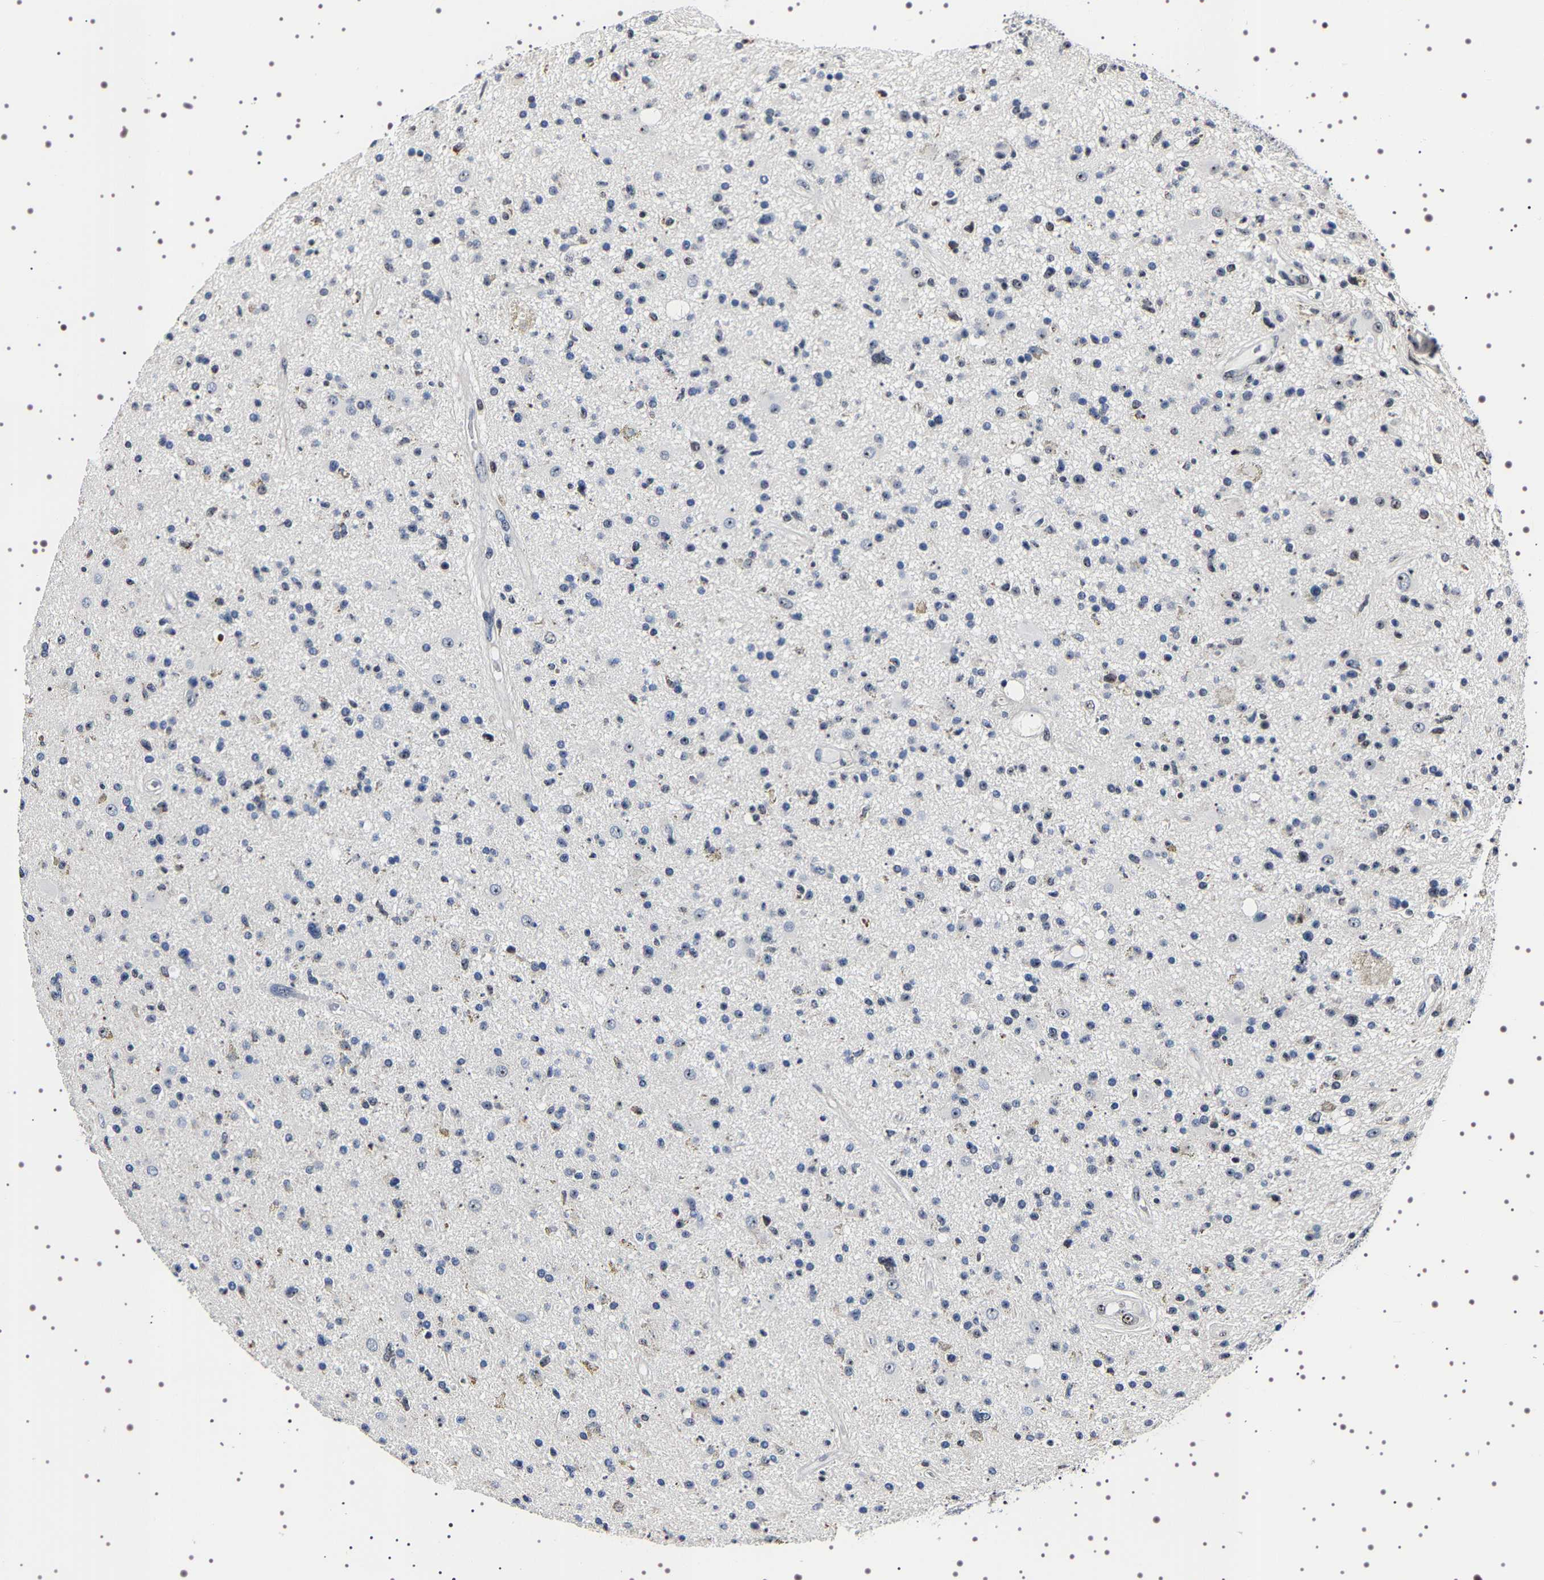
{"staining": {"intensity": "weak", "quantity": "<25%", "location": "nuclear"}, "tissue": "glioma", "cell_type": "Tumor cells", "image_type": "cancer", "snomed": [{"axis": "morphology", "description": "Glioma, malignant, High grade"}, {"axis": "topography", "description": "Brain"}], "caption": "Immunohistochemistry (IHC) of human malignant glioma (high-grade) reveals no staining in tumor cells. (Brightfield microscopy of DAB (3,3'-diaminobenzidine) IHC at high magnification).", "gene": "GNL3", "patient": {"sex": "male", "age": 33}}